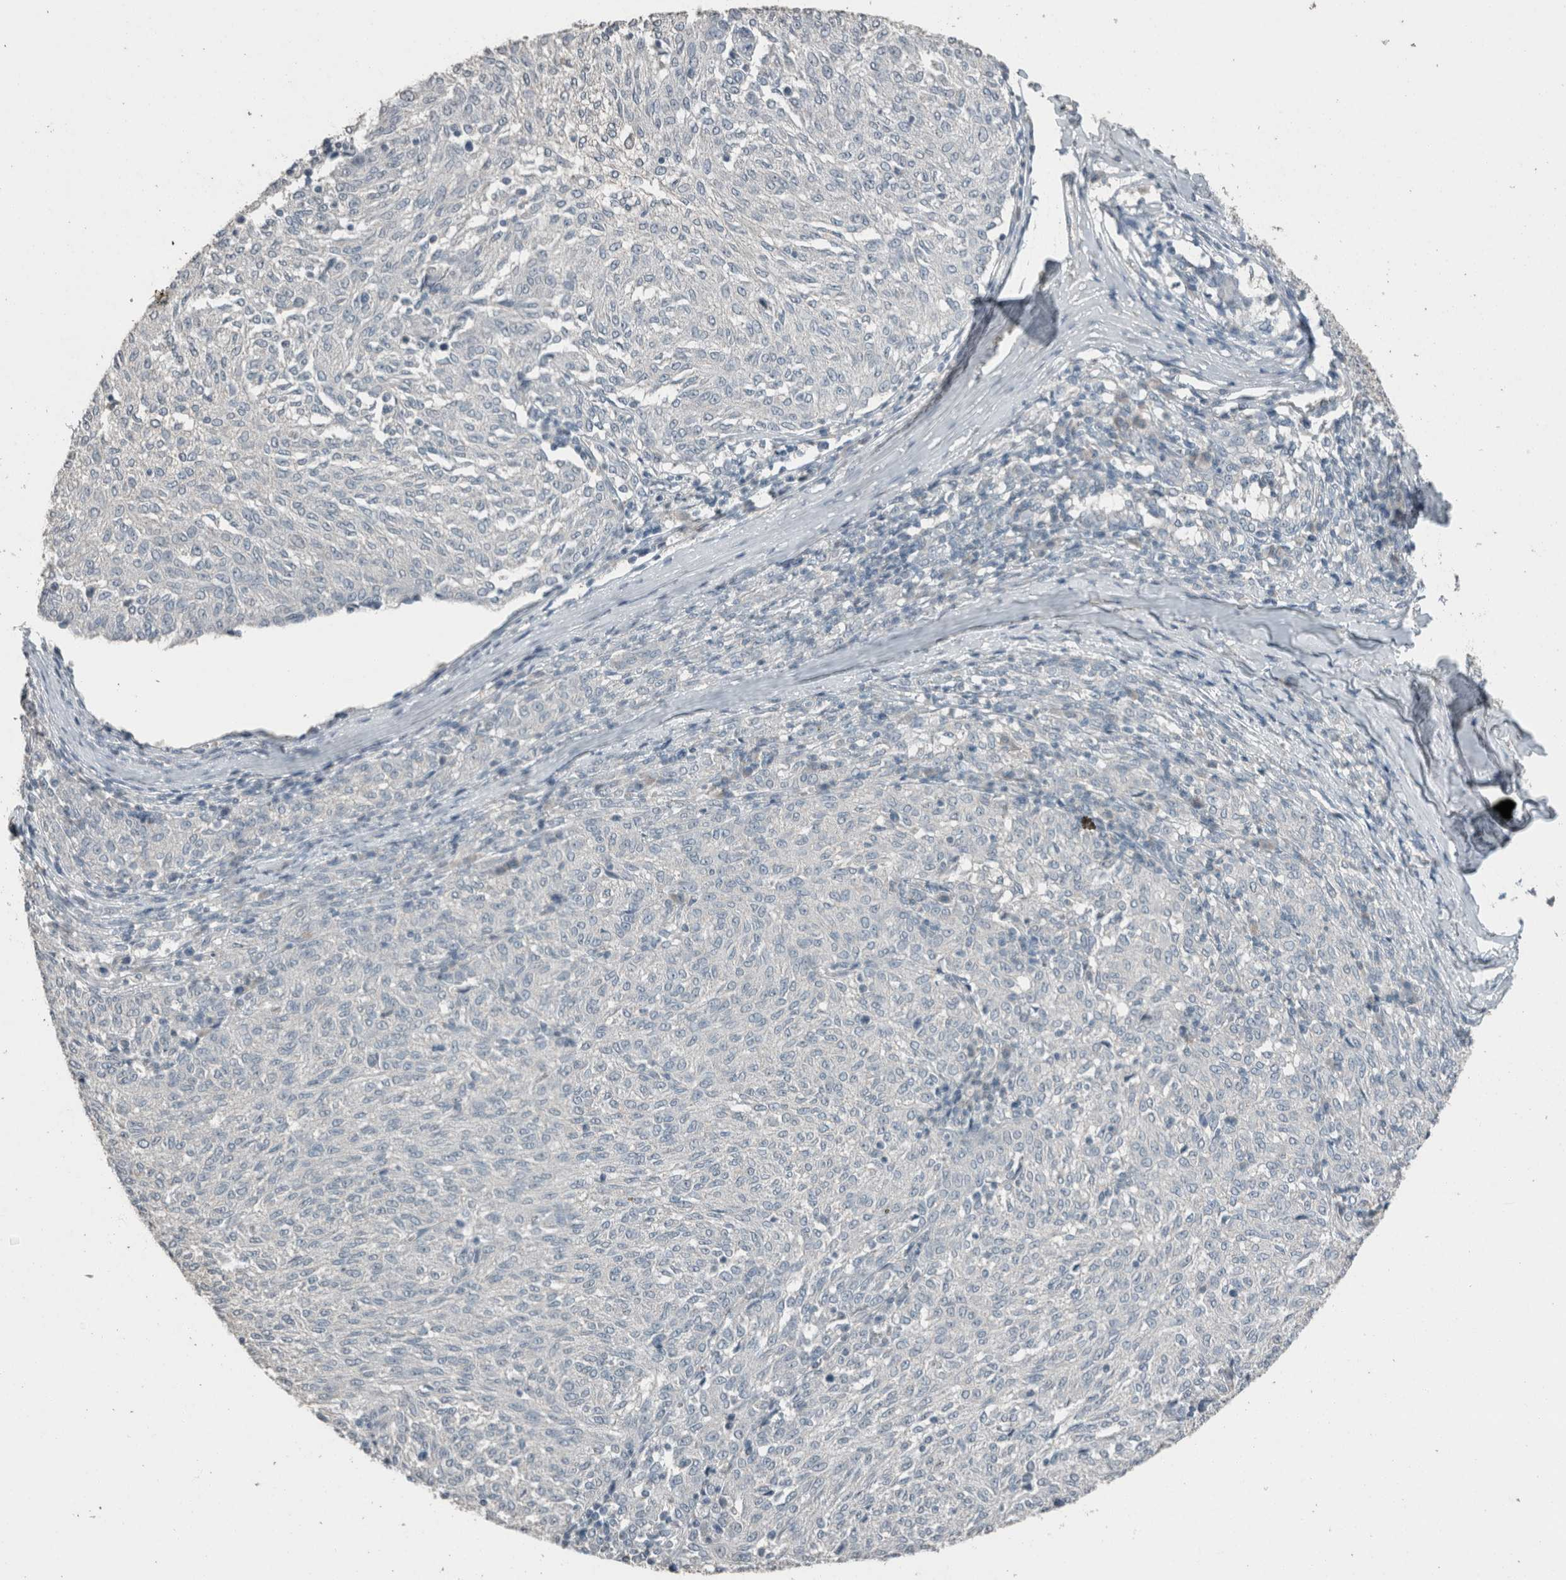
{"staining": {"intensity": "negative", "quantity": "none", "location": "none"}, "tissue": "melanoma", "cell_type": "Tumor cells", "image_type": "cancer", "snomed": [{"axis": "morphology", "description": "Malignant melanoma, NOS"}, {"axis": "topography", "description": "Skin"}], "caption": "The image demonstrates no significant staining in tumor cells of malignant melanoma.", "gene": "ACVR2B", "patient": {"sex": "female", "age": 72}}